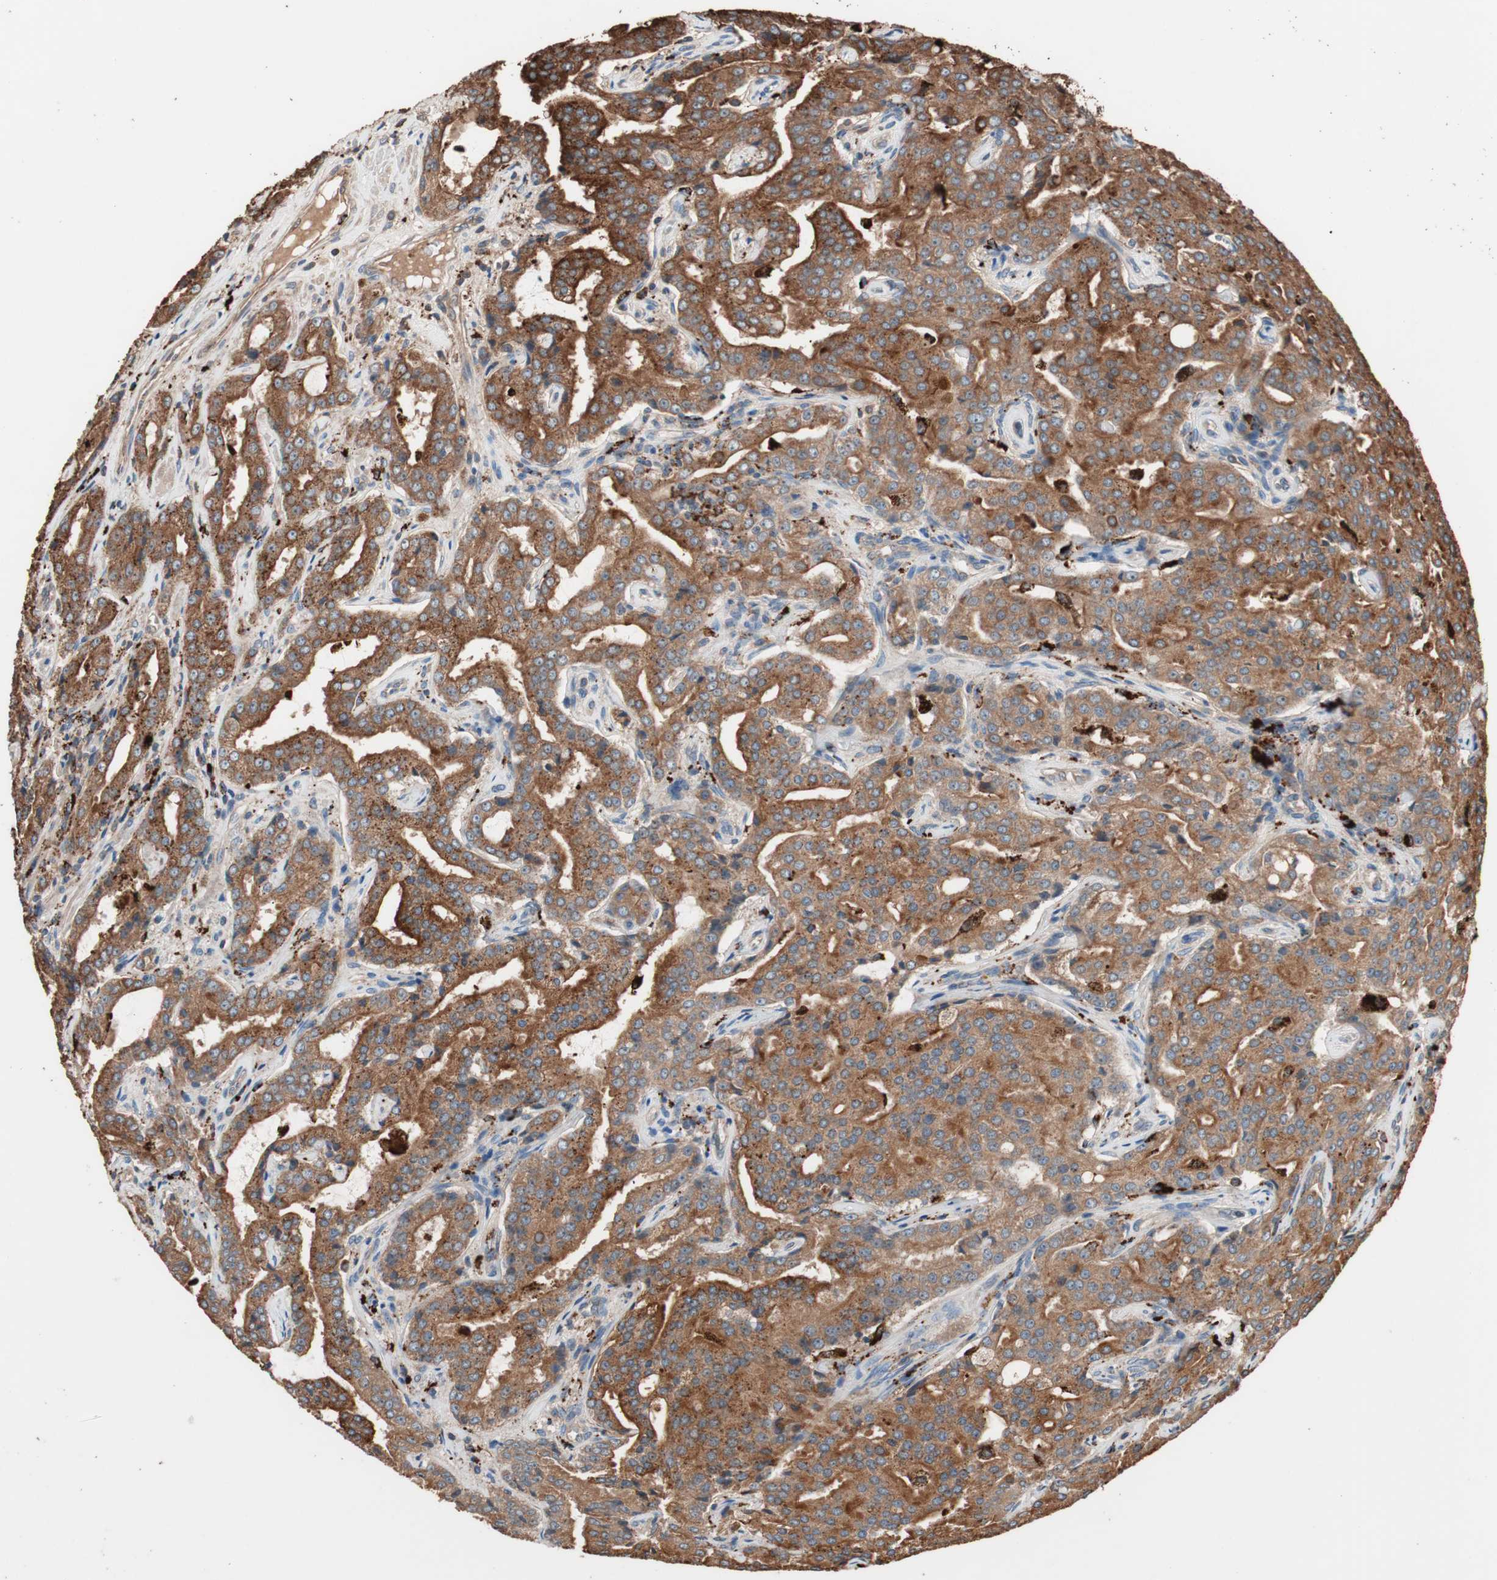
{"staining": {"intensity": "strong", "quantity": ">75%", "location": "cytoplasmic/membranous"}, "tissue": "prostate cancer", "cell_type": "Tumor cells", "image_type": "cancer", "snomed": [{"axis": "morphology", "description": "Adenocarcinoma, High grade"}, {"axis": "topography", "description": "Prostate"}], "caption": "Immunohistochemical staining of prostate cancer reveals high levels of strong cytoplasmic/membranous expression in approximately >75% of tumor cells.", "gene": "CCT3", "patient": {"sex": "male", "age": 72}}